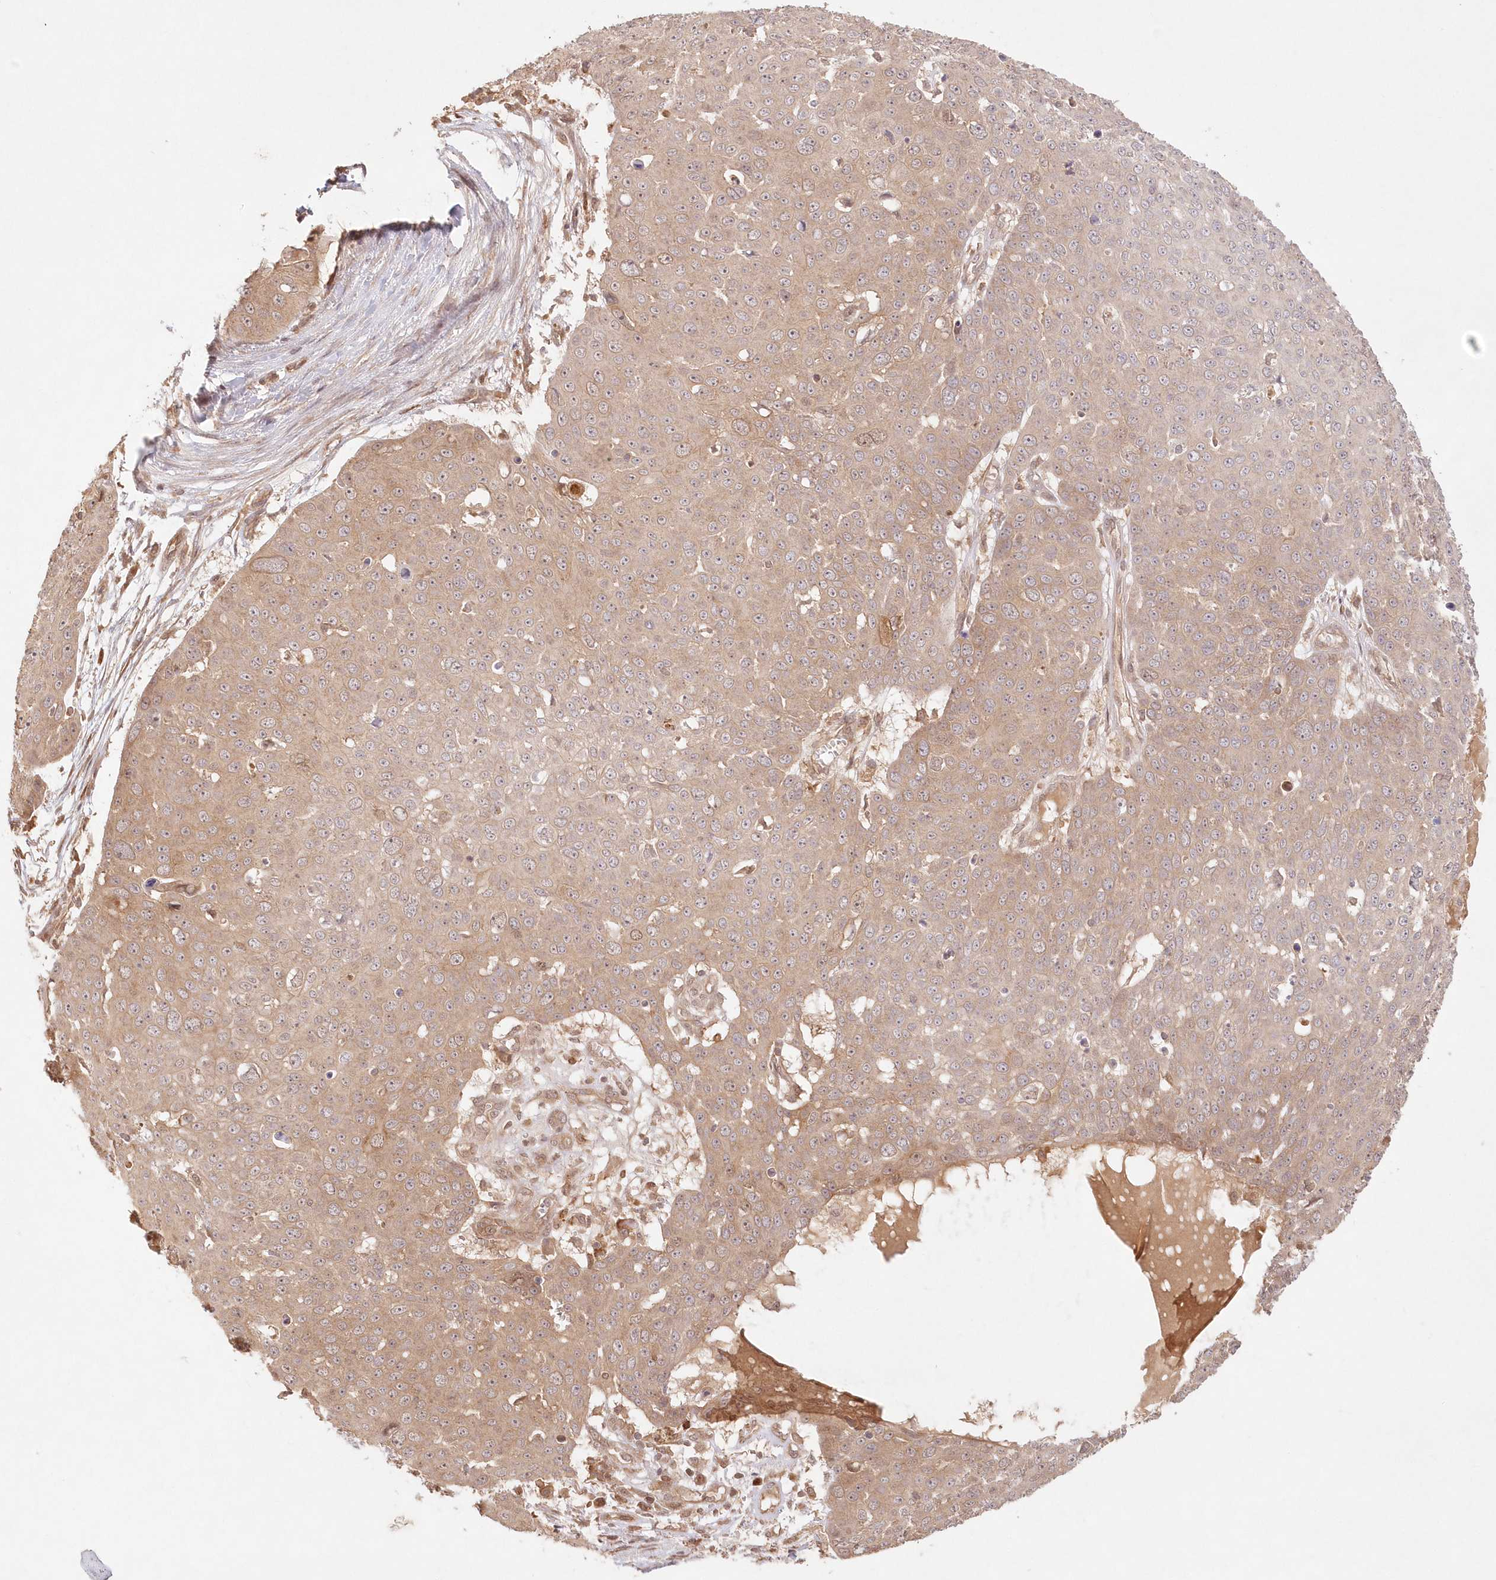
{"staining": {"intensity": "moderate", "quantity": ">75%", "location": "cytoplasmic/membranous"}, "tissue": "skin cancer", "cell_type": "Tumor cells", "image_type": "cancer", "snomed": [{"axis": "morphology", "description": "Squamous cell carcinoma, NOS"}, {"axis": "topography", "description": "Skin"}], "caption": "Skin cancer stained with immunohistochemistry displays moderate cytoplasmic/membranous staining in about >75% of tumor cells.", "gene": "KIAA0232", "patient": {"sex": "male", "age": 71}}